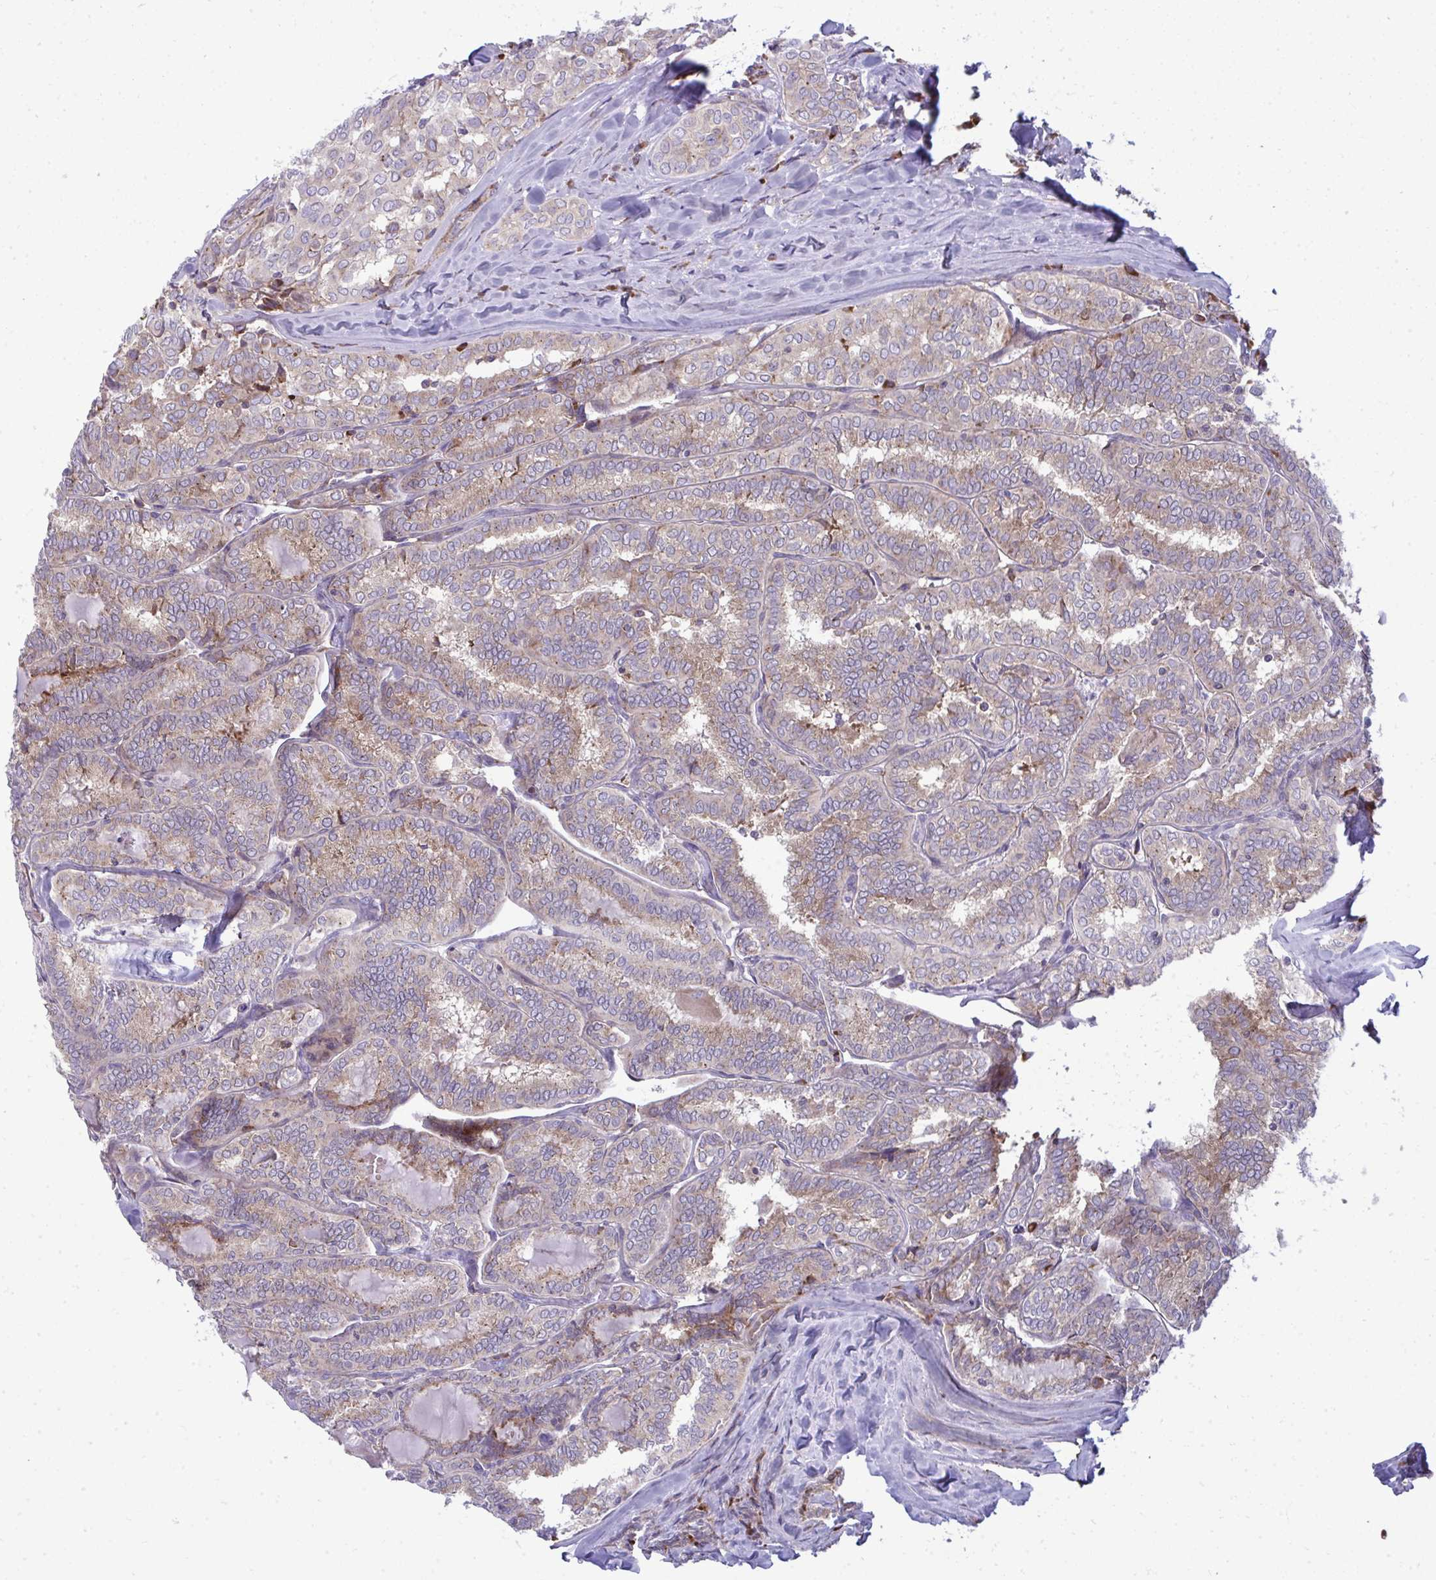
{"staining": {"intensity": "weak", "quantity": "25%-75%", "location": "cytoplasmic/membranous"}, "tissue": "thyroid cancer", "cell_type": "Tumor cells", "image_type": "cancer", "snomed": [{"axis": "morphology", "description": "Papillary adenocarcinoma, NOS"}, {"axis": "topography", "description": "Thyroid gland"}], "caption": "Weak cytoplasmic/membranous staining is appreciated in about 25%-75% of tumor cells in thyroid cancer.", "gene": "GFPT2", "patient": {"sex": "female", "age": 30}}